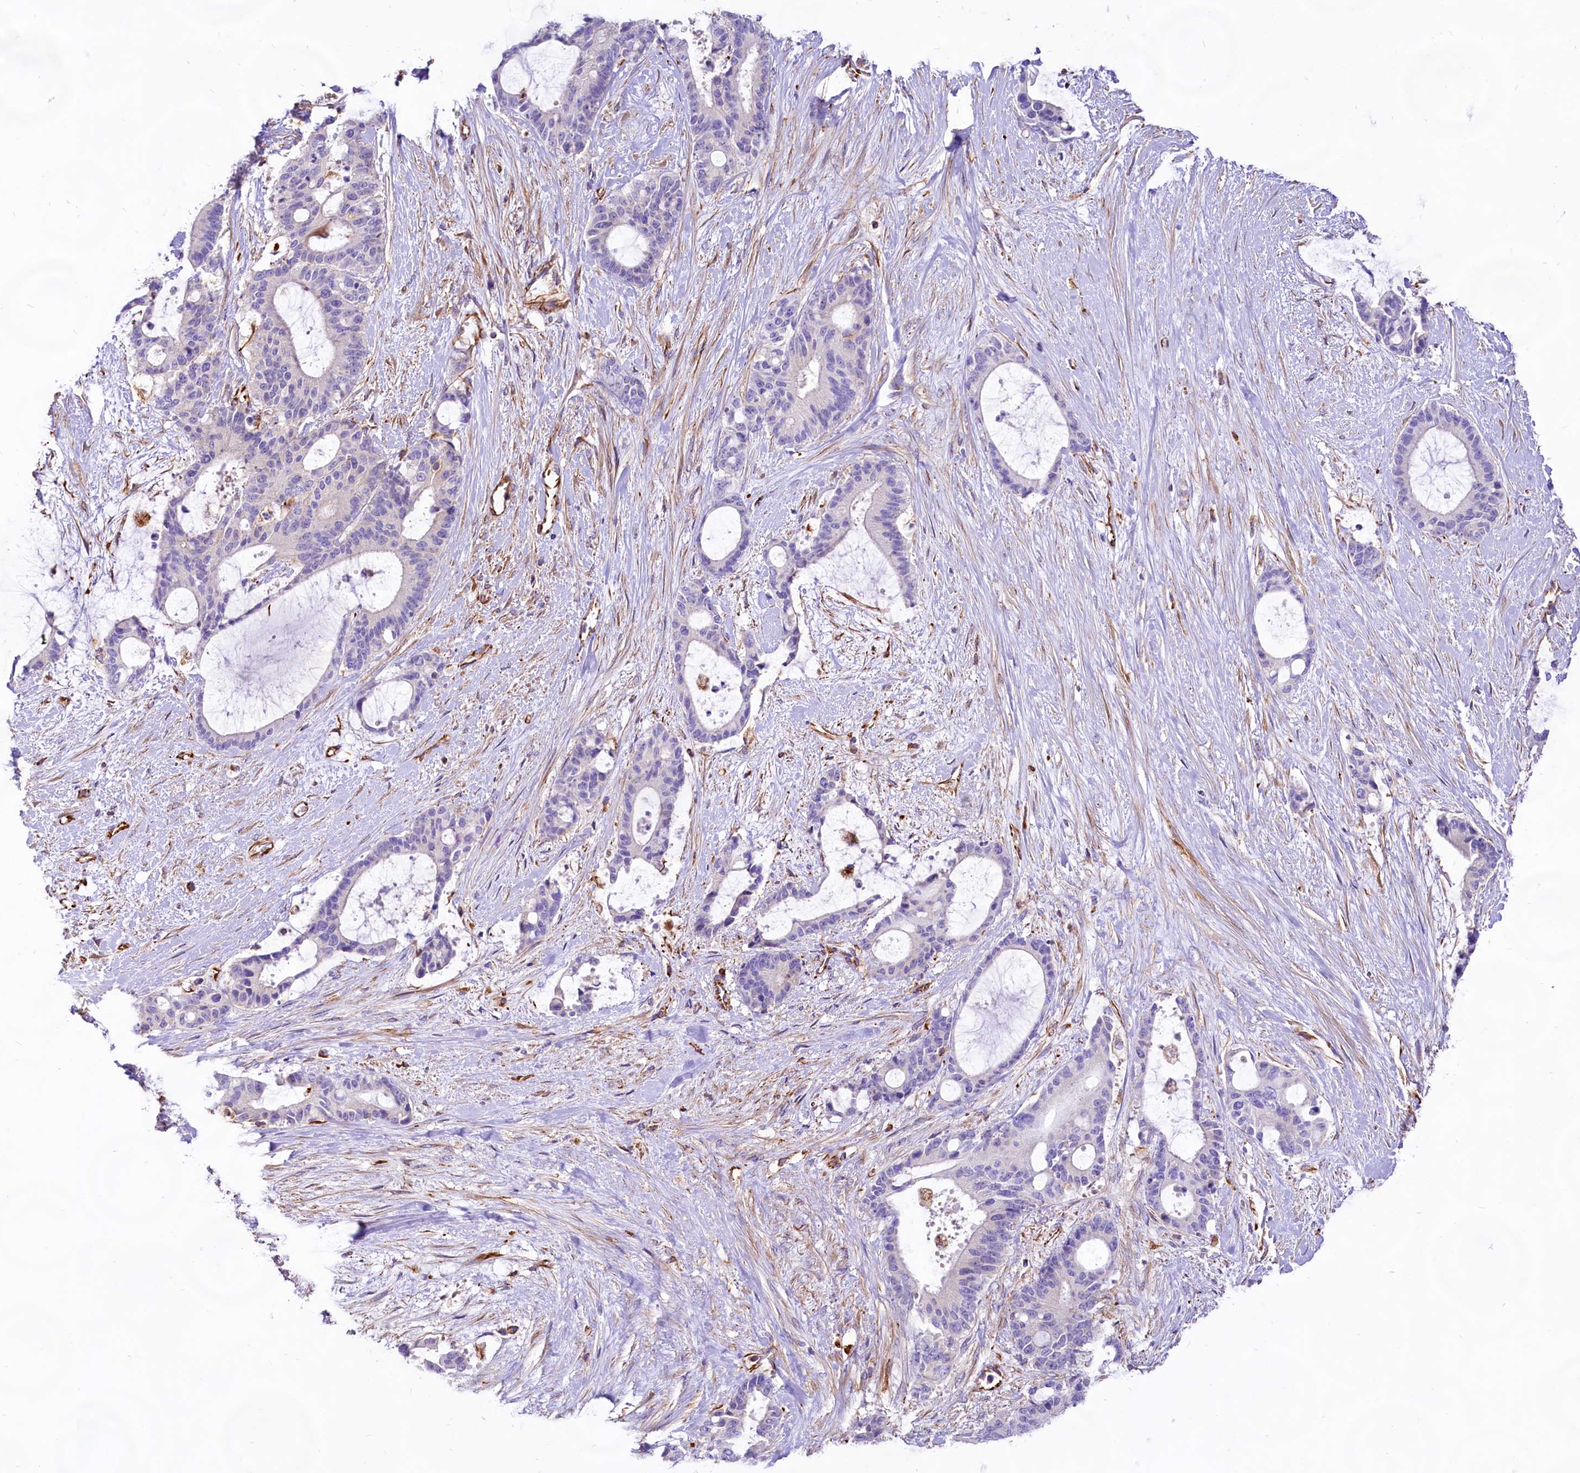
{"staining": {"intensity": "negative", "quantity": "none", "location": "none"}, "tissue": "liver cancer", "cell_type": "Tumor cells", "image_type": "cancer", "snomed": [{"axis": "morphology", "description": "Normal tissue, NOS"}, {"axis": "morphology", "description": "Cholangiocarcinoma"}, {"axis": "topography", "description": "Liver"}, {"axis": "topography", "description": "Peripheral nerve tissue"}], "caption": "This micrograph is of liver cholangiocarcinoma stained with IHC to label a protein in brown with the nuclei are counter-stained blue. There is no expression in tumor cells. Brightfield microscopy of immunohistochemistry stained with DAB (3,3'-diaminobenzidine) (brown) and hematoxylin (blue), captured at high magnification.", "gene": "CD99", "patient": {"sex": "female", "age": 73}}